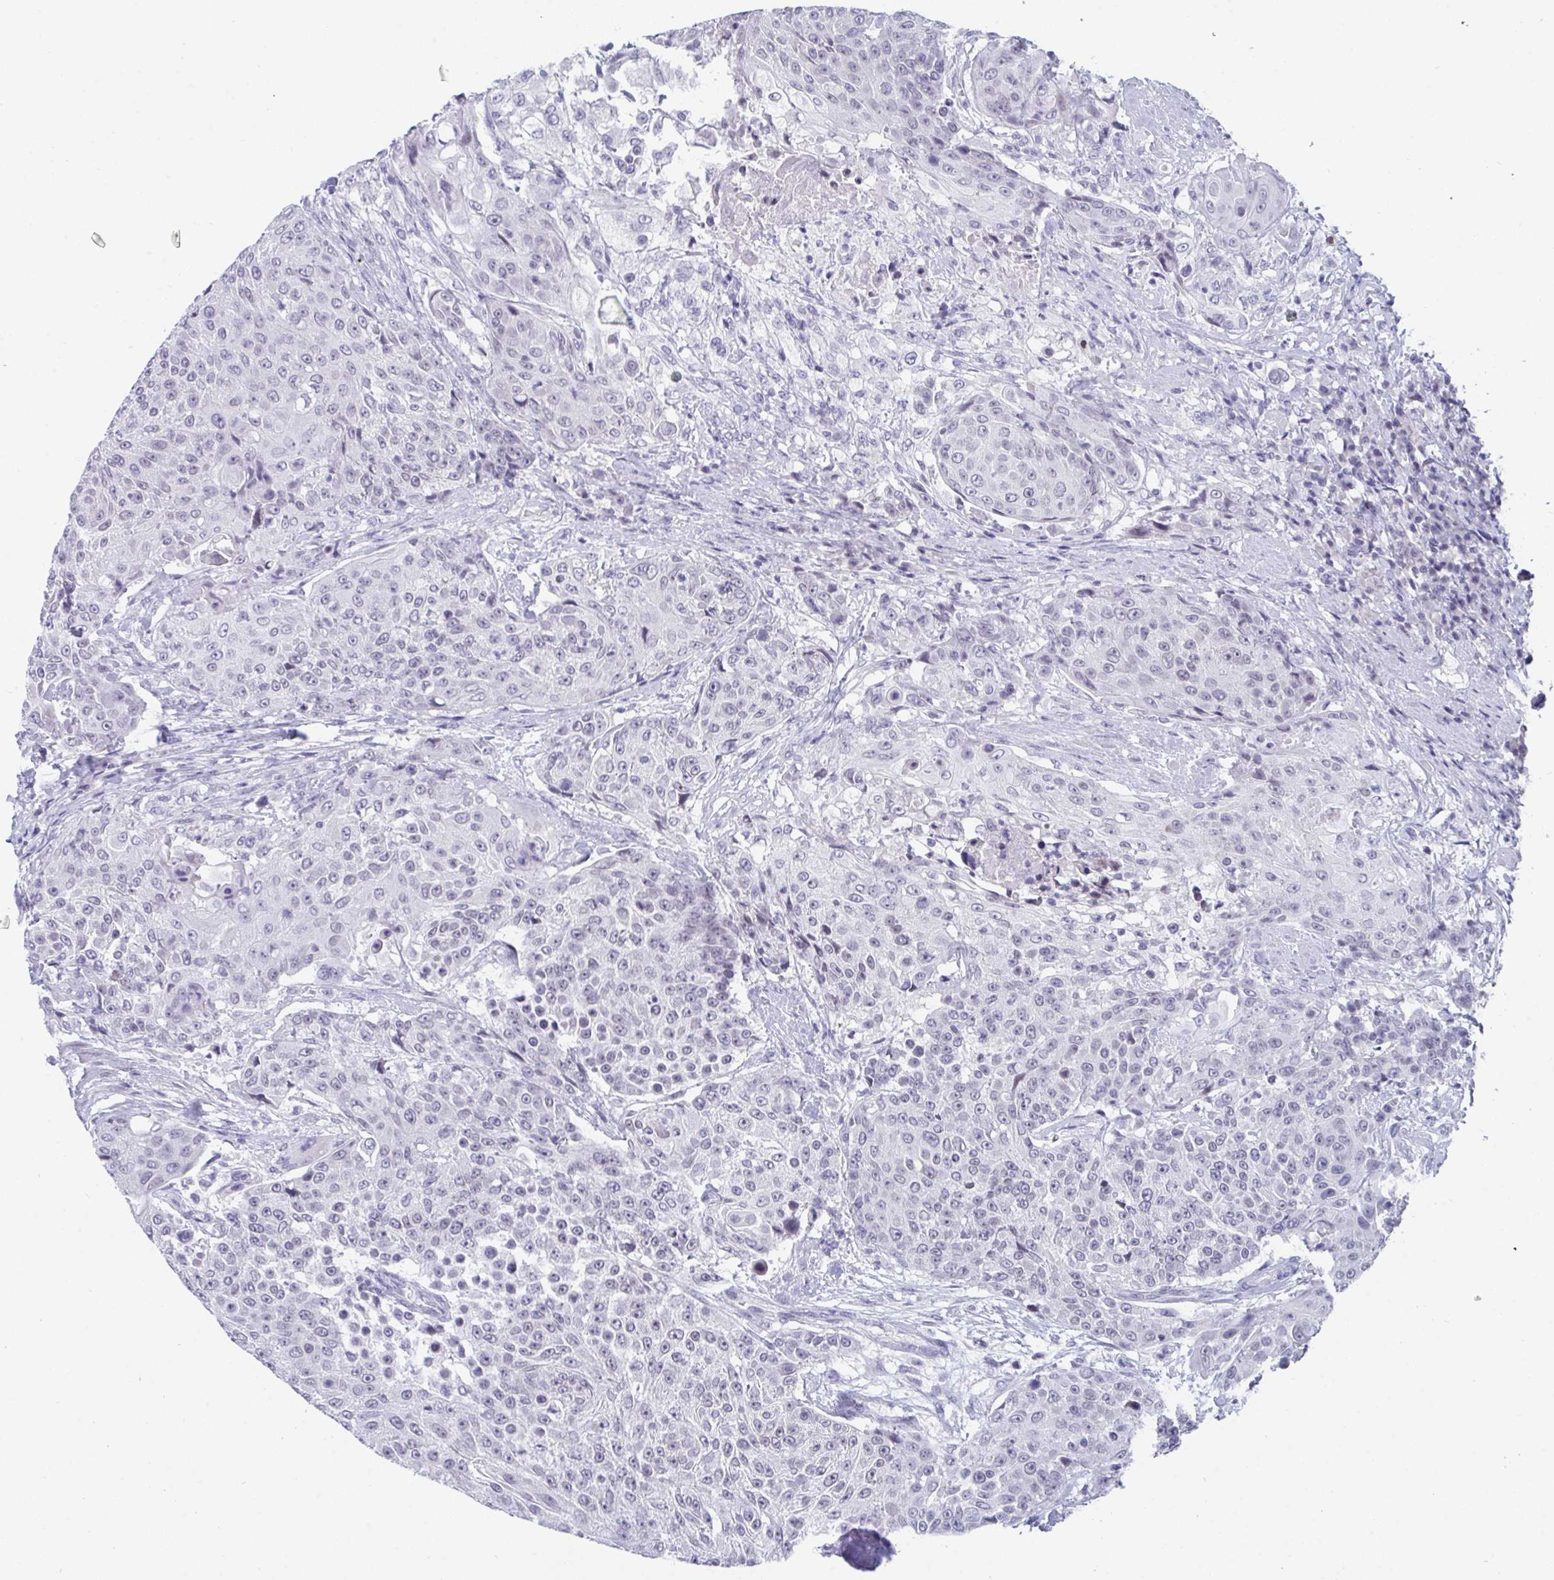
{"staining": {"intensity": "weak", "quantity": "25%-75%", "location": "nuclear"}, "tissue": "urothelial cancer", "cell_type": "Tumor cells", "image_type": "cancer", "snomed": [{"axis": "morphology", "description": "Urothelial carcinoma, High grade"}, {"axis": "topography", "description": "Urinary bladder"}], "caption": "There is low levels of weak nuclear positivity in tumor cells of high-grade urothelial carcinoma, as demonstrated by immunohistochemical staining (brown color).", "gene": "BMAL2", "patient": {"sex": "female", "age": 63}}